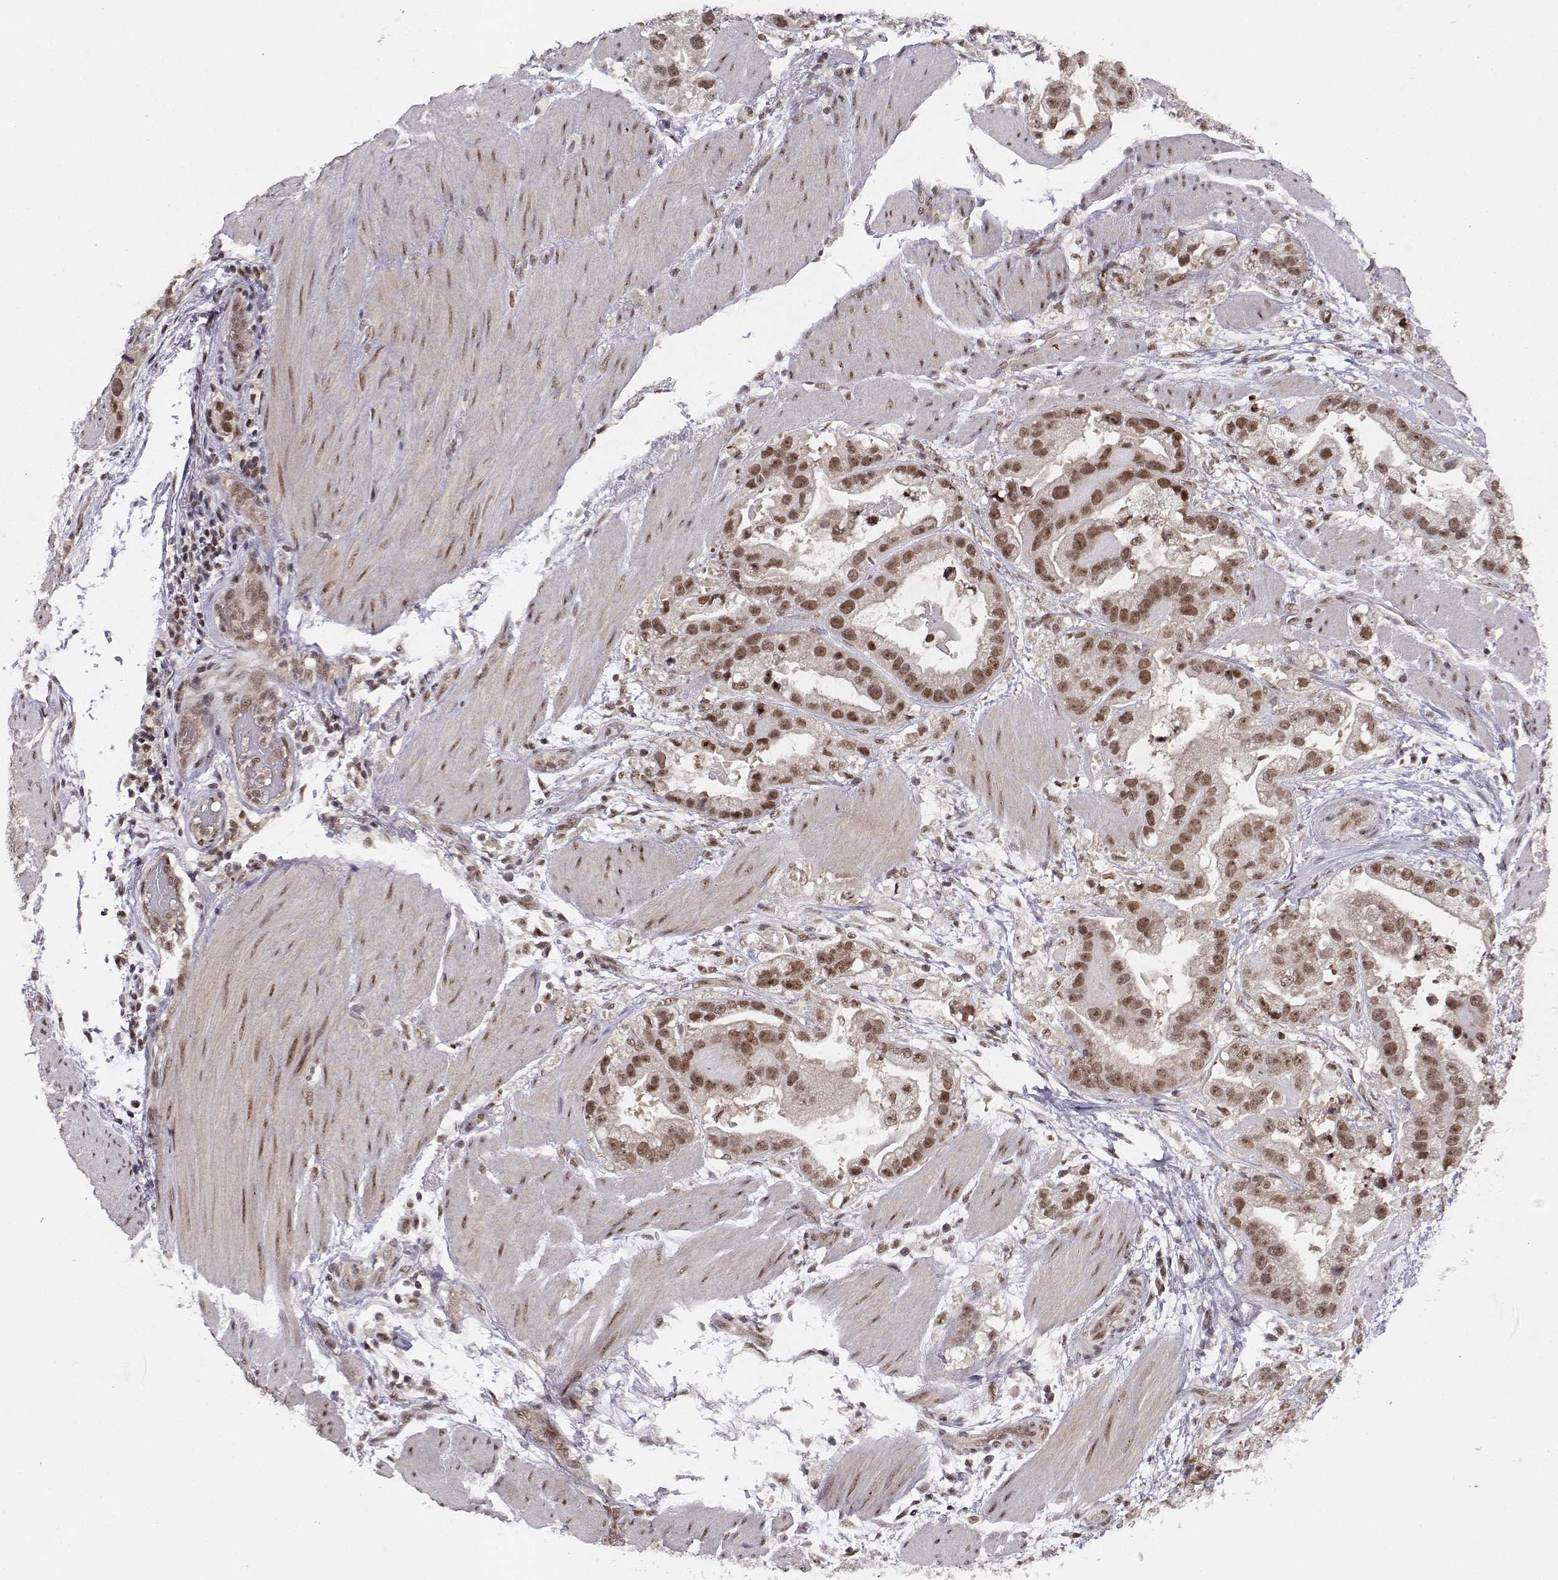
{"staining": {"intensity": "moderate", "quantity": ">75%", "location": "nuclear"}, "tissue": "stomach cancer", "cell_type": "Tumor cells", "image_type": "cancer", "snomed": [{"axis": "morphology", "description": "Adenocarcinoma, NOS"}, {"axis": "topography", "description": "Stomach"}], "caption": "Protein expression analysis of stomach cancer displays moderate nuclear staining in about >75% of tumor cells.", "gene": "CSNK2A1", "patient": {"sex": "male", "age": 59}}